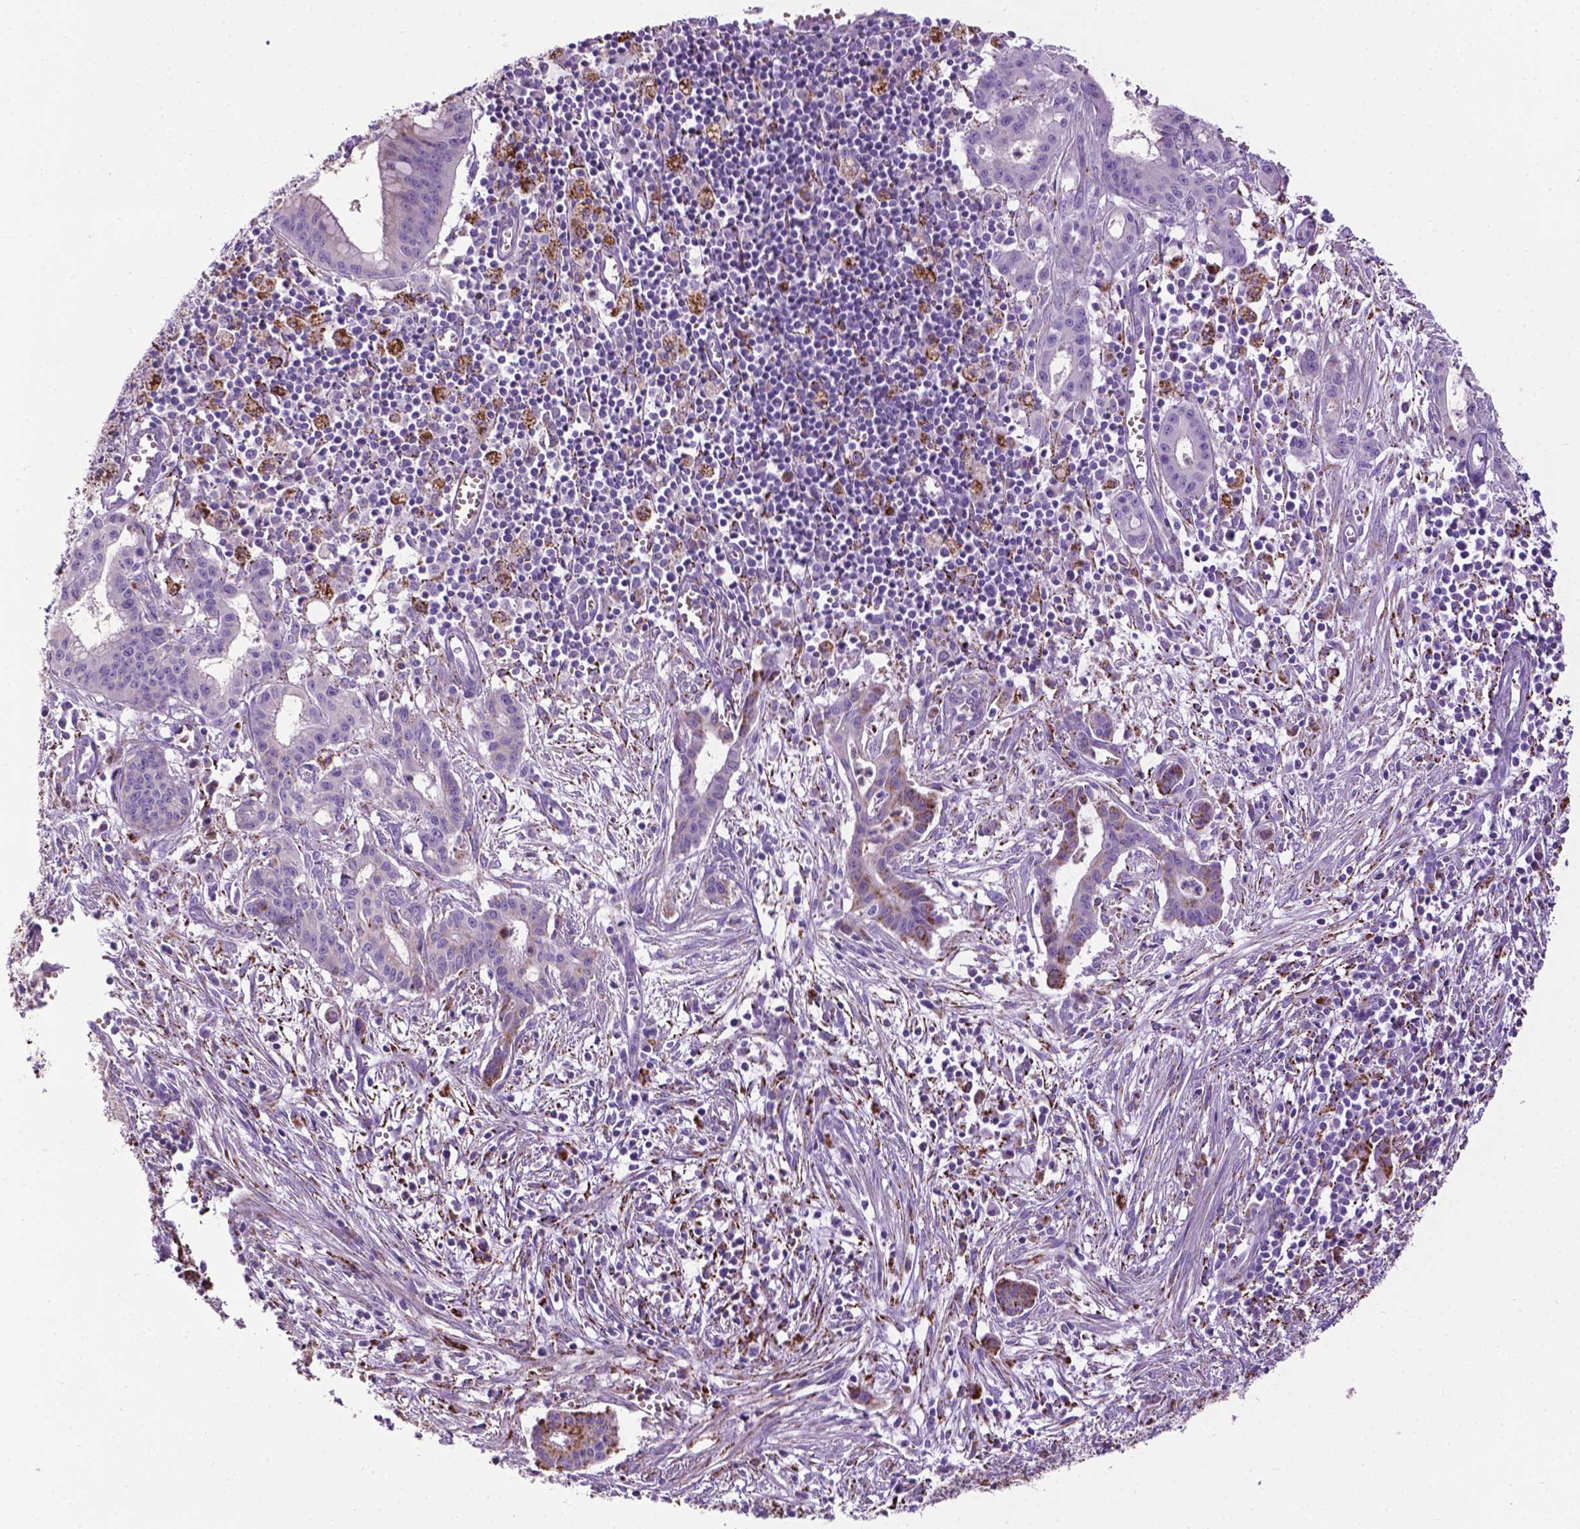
{"staining": {"intensity": "negative", "quantity": "none", "location": "none"}, "tissue": "pancreatic cancer", "cell_type": "Tumor cells", "image_type": "cancer", "snomed": [{"axis": "morphology", "description": "Adenocarcinoma, NOS"}, {"axis": "topography", "description": "Pancreas"}], "caption": "Tumor cells show no significant positivity in pancreatic cancer (adenocarcinoma).", "gene": "TMEM132E", "patient": {"sex": "male", "age": 48}}